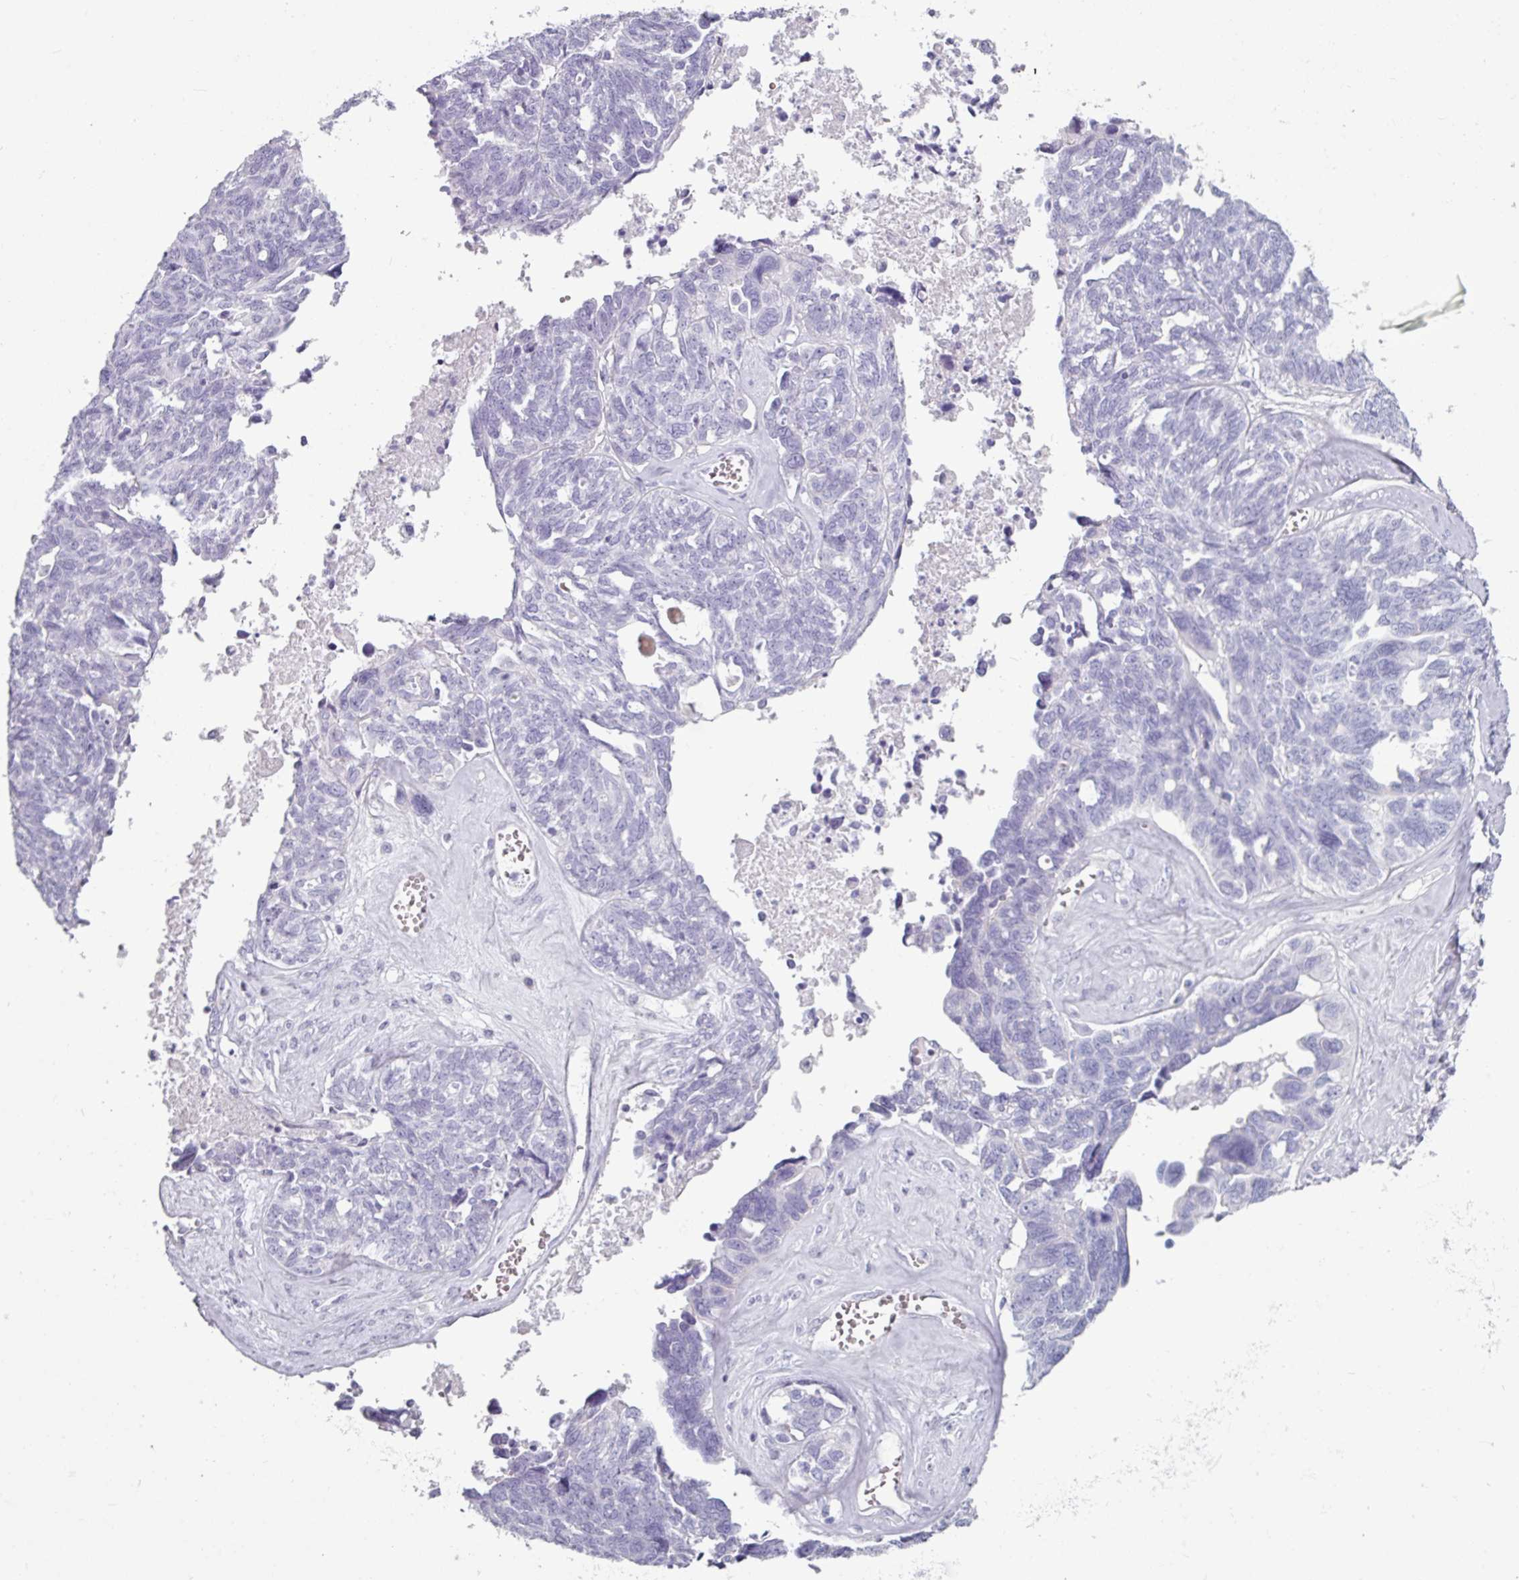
{"staining": {"intensity": "negative", "quantity": "none", "location": "none"}, "tissue": "ovarian cancer", "cell_type": "Tumor cells", "image_type": "cancer", "snomed": [{"axis": "morphology", "description": "Cystadenocarcinoma, serous, NOS"}, {"axis": "topography", "description": "Ovary"}], "caption": "A histopathology image of ovarian cancer stained for a protein demonstrates no brown staining in tumor cells.", "gene": "CLCA1", "patient": {"sex": "female", "age": 79}}